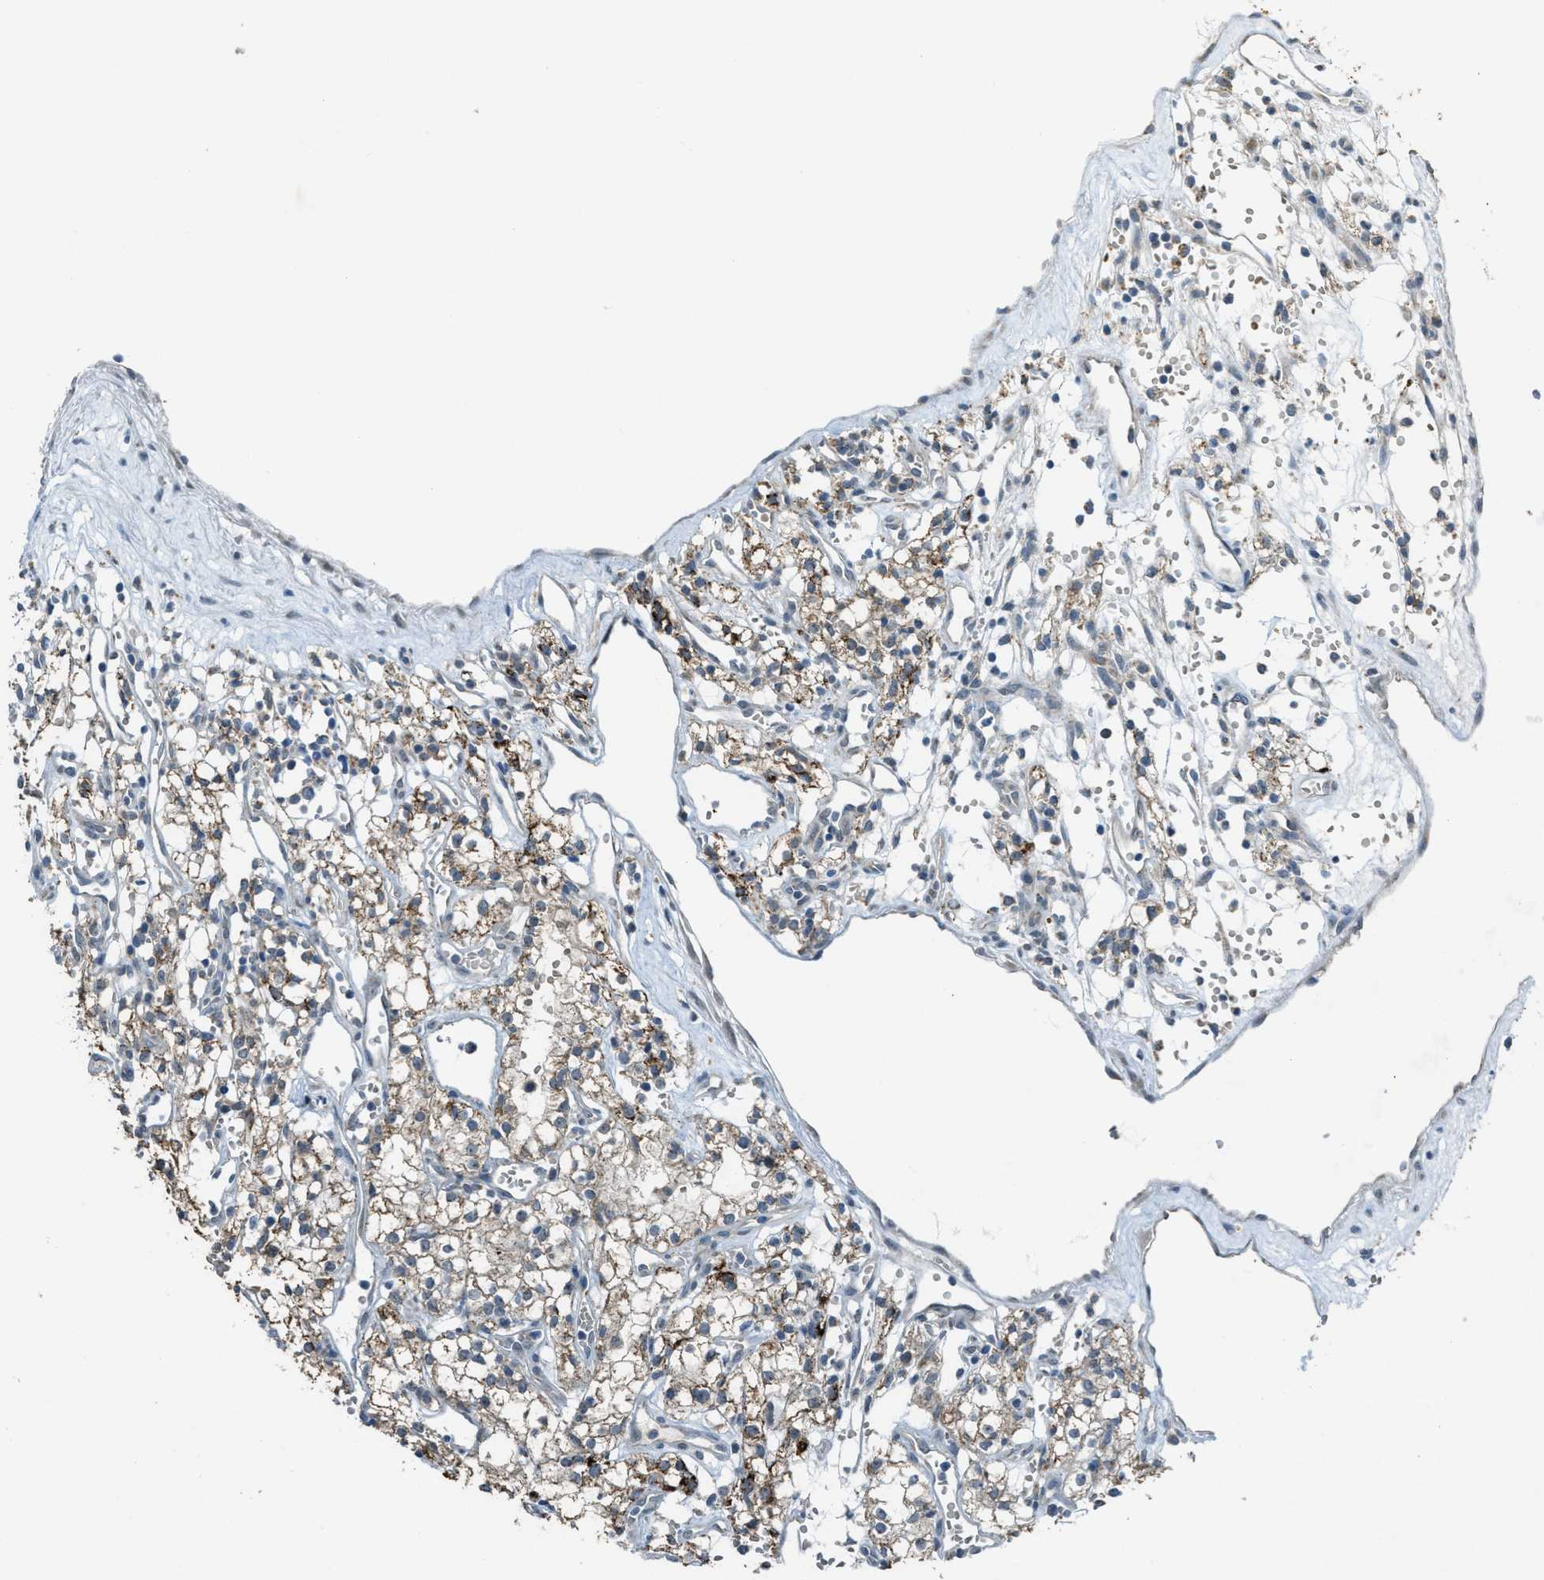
{"staining": {"intensity": "weak", "quantity": "<25%", "location": "cytoplasmic/membranous"}, "tissue": "renal cancer", "cell_type": "Tumor cells", "image_type": "cancer", "snomed": [{"axis": "morphology", "description": "Adenocarcinoma, NOS"}, {"axis": "topography", "description": "Kidney"}], "caption": "Tumor cells are negative for brown protein staining in adenocarcinoma (renal).", "gene": "CDON", "patient": {"sex": "male", "age": 59}}